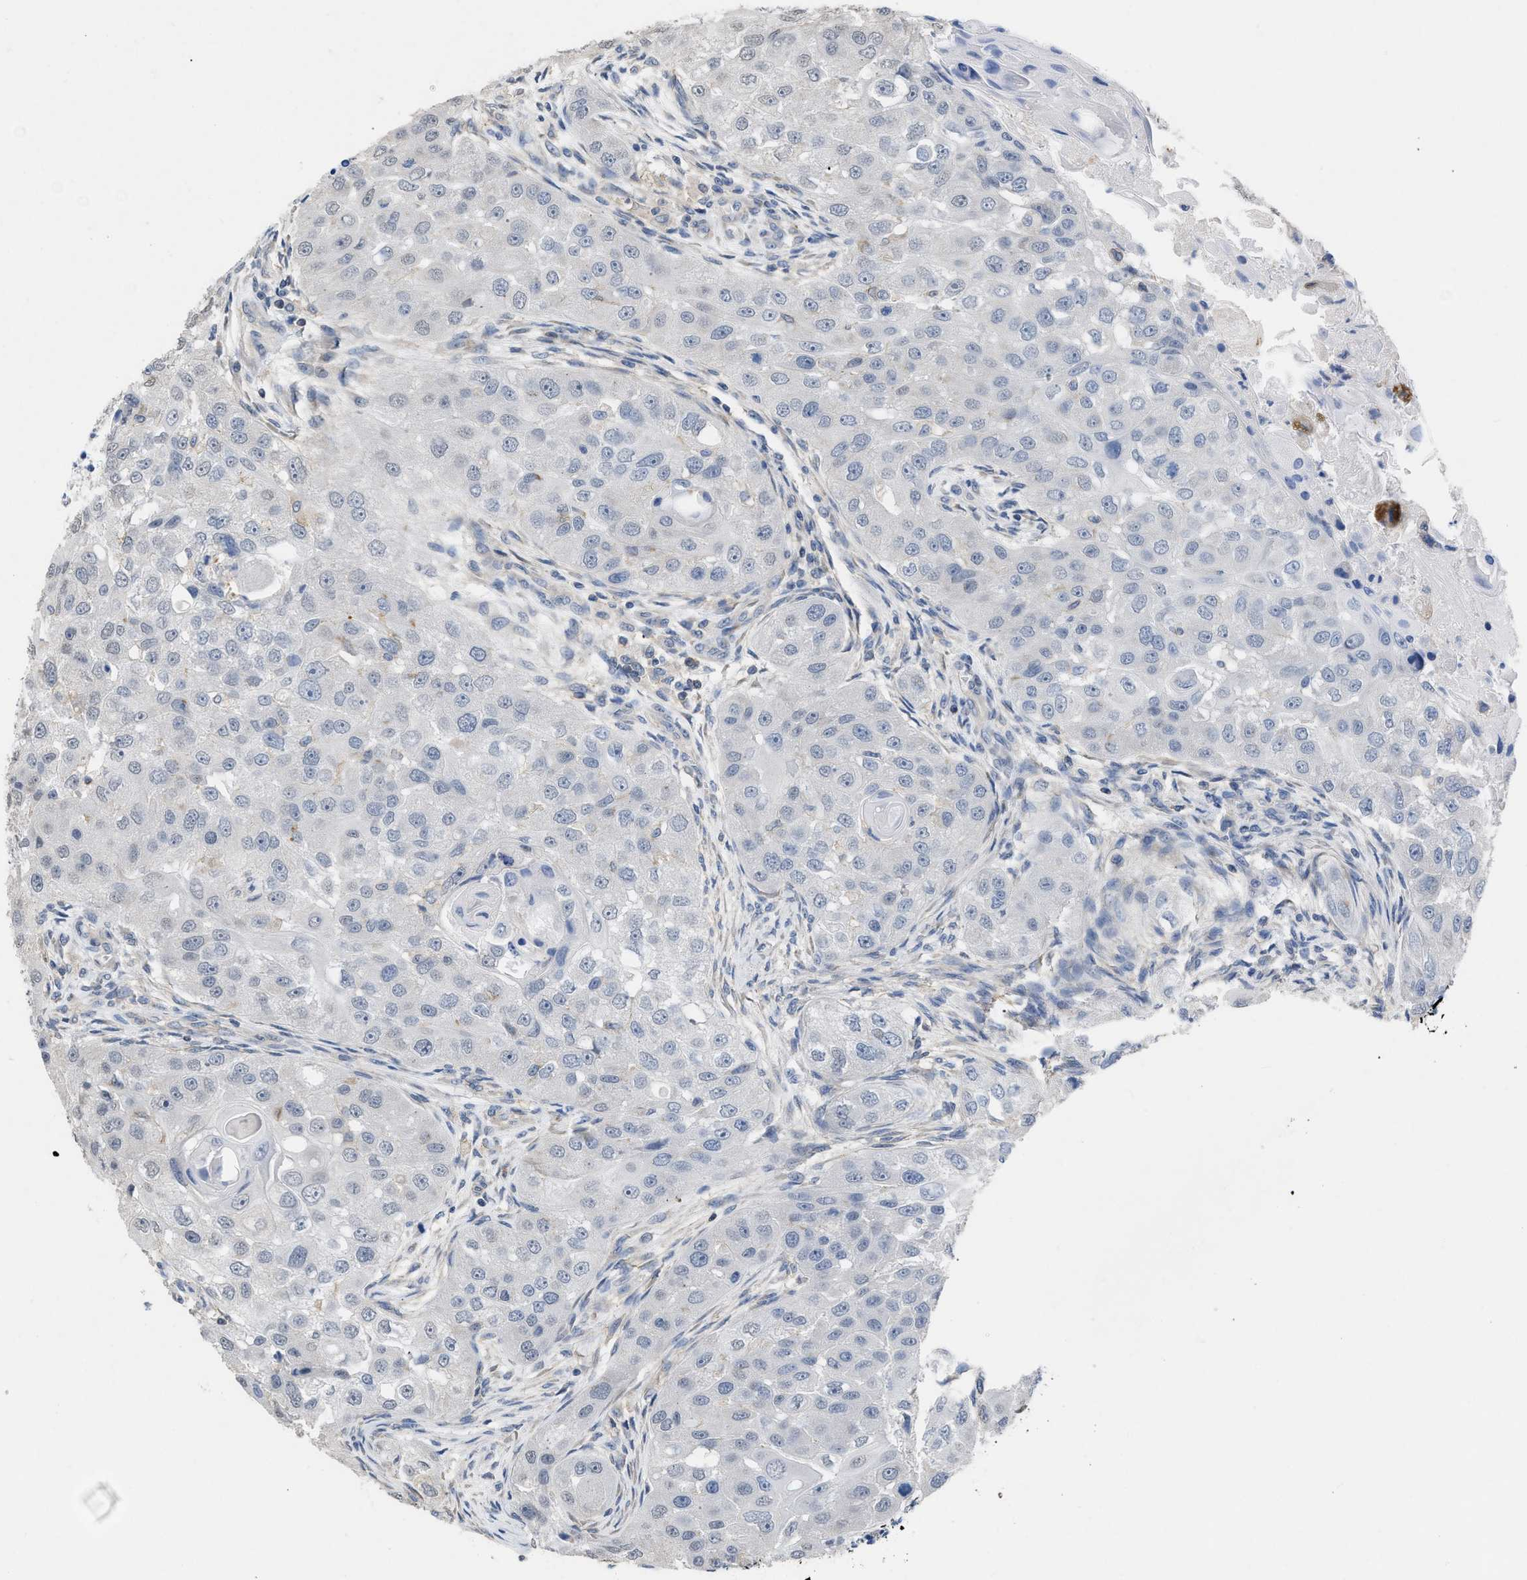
{"staining": {"intensity": "negative", "quantity": "none", "location": "none"}, "tissue": "head and neck cancer", "cell_type": "Tumor cells", "image_type": "cancer", "snomed": [{"axis": "morphology", "description": "Normal tissue, NOS"}, {"axis": "morphology", "description": "Squamous cell carcinoma, NOS"}, {"axis": "topography", "description": "Skeletal muscle"}, {"axis": "topography", "description": "Head-Neck"}], "caption": "Tumor cells show no significant expression in head and neck squamous cell carcinoma.", "gene": "TMEM131", "patient": {"sex": "male", "age": 51}}